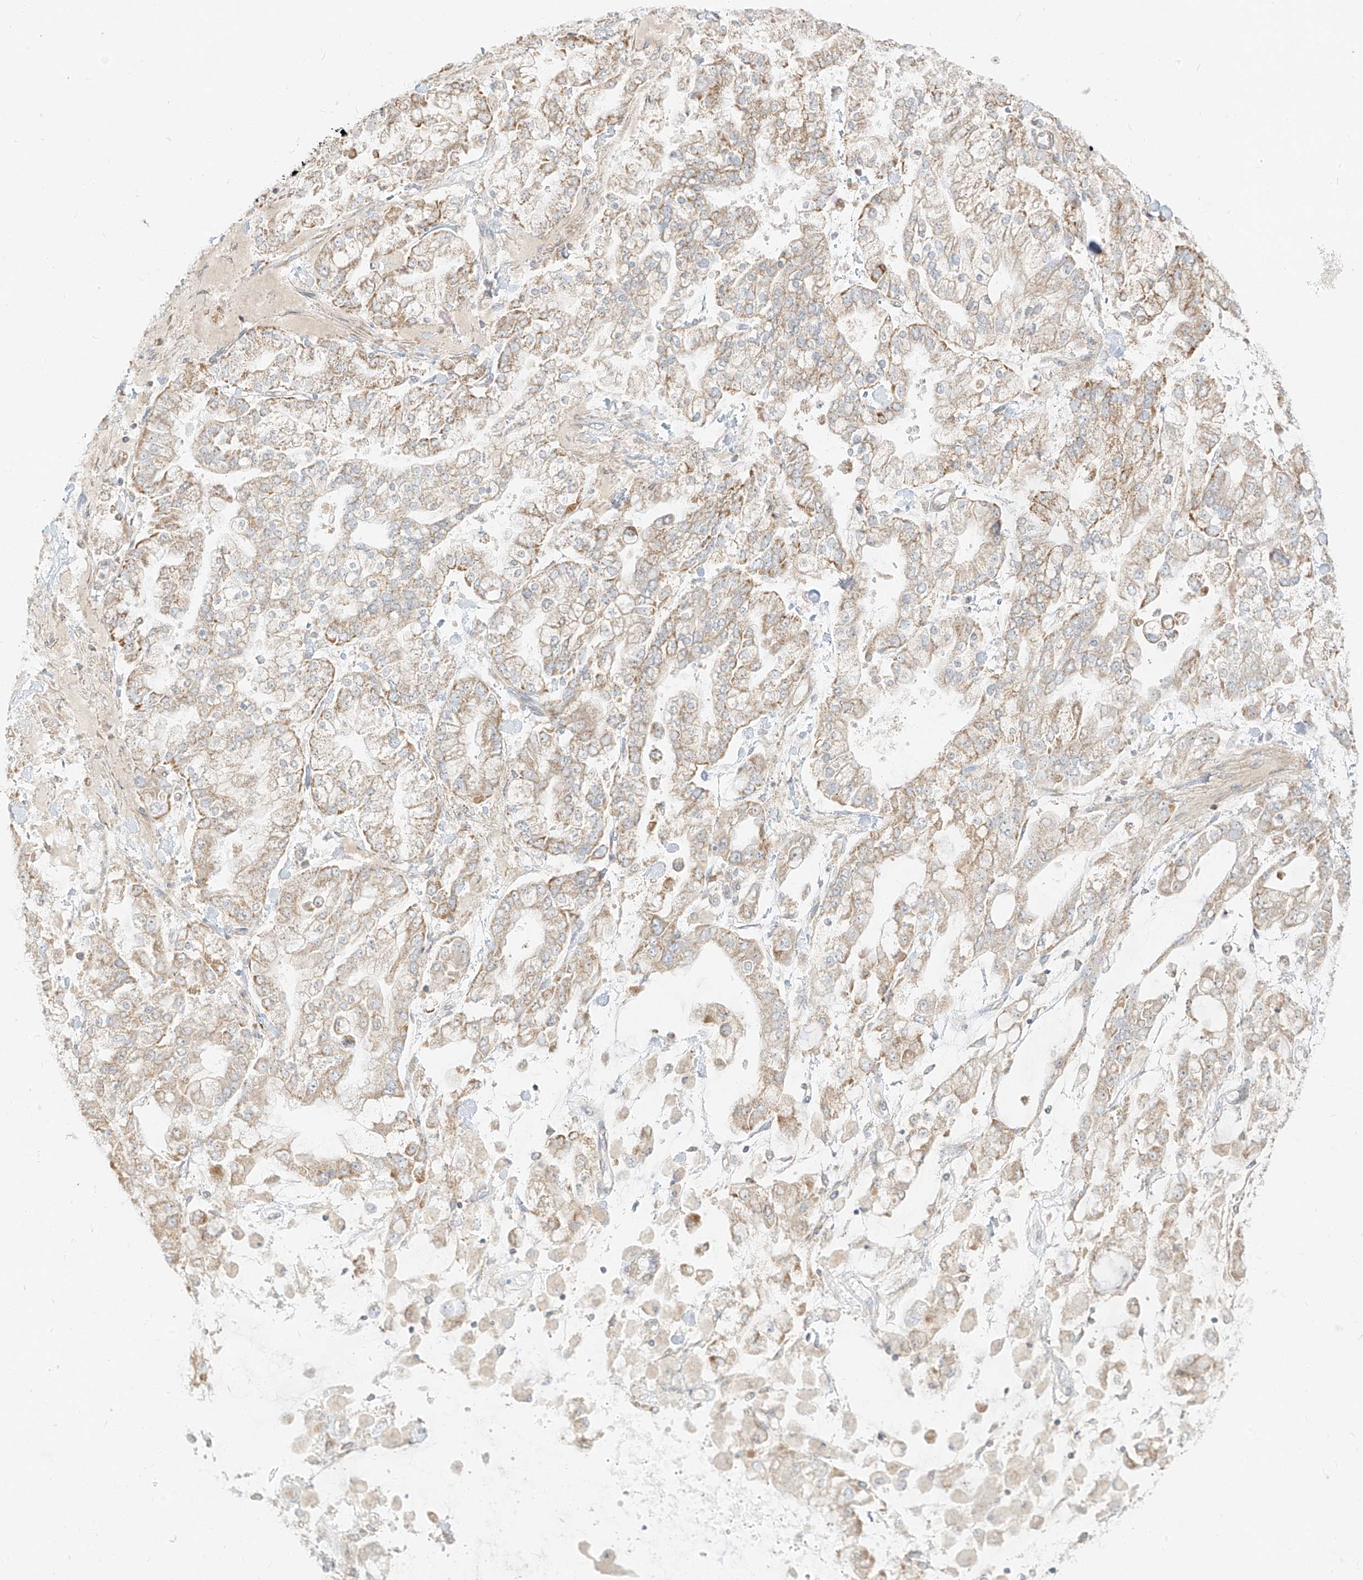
{"staining": {"intensity": "weak", "quantity": ">75%", "location": "cytoplasmic/membranous"}, "tissue": "stomach cancer", "cell_type": "Tumor cells", "image_type": "cancer", "snomed": [{"axis": "morphology", "description": "Normal tissue, NOS"}, {"axis": "morphology", "description": "Adenocarcinoma, NOS"}, {"axis": "topography", "description": "Stomach, upper"}, {"axis": "topography", "description": "Stomach"}], "caption": "Immunohistochemistry (IHC) micrograph of human adenocarcinoma (stomach) stained for a protein (brown), which shows low levels of weak cytoplasmic/membranous positivity in approximately >75% of tumor cells.", "gene": "ZIM3", "patient": {"sex": "male", "age": 76}}